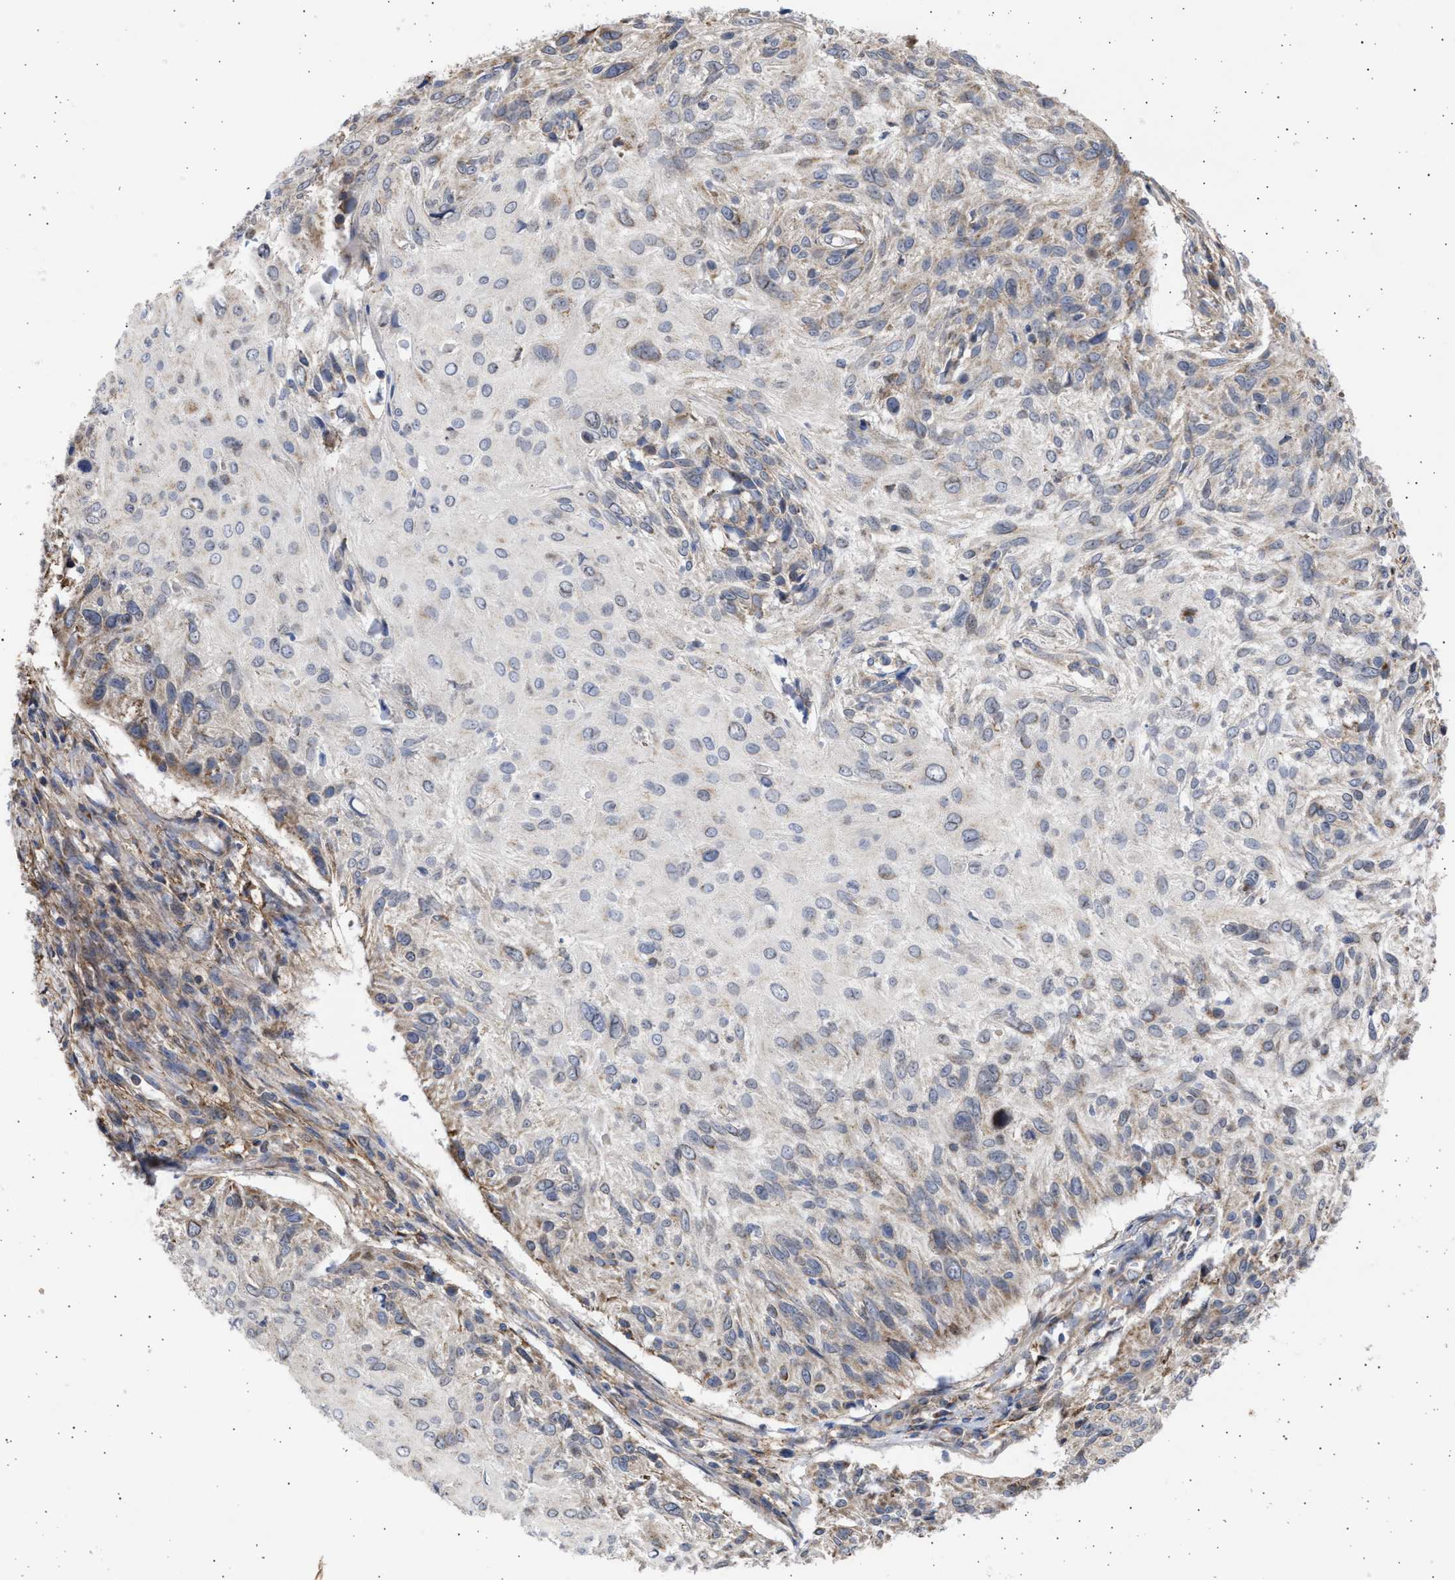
{"staining": {"intensity": "weak", "quantity": "25%-75%", "location": "cytoplasmic/membranous"}, "tissue": "cervical cancer", "cell_type": "Tumor cells", "image_type": "cancer", "snomed": [{"axis": "morphology", "description": "Squamous cell carcinoma, NOS"}, {"axis": "topography", "description": "Cervix"}], "caption": "Tumor cells reveal weak cytoplasmic/membranous staining in about 25%-75% of cells in cervical cancer (squamous cell carcinoma).", "gene": "TTC19", "patient": {"sex": "female", "age": 51}}